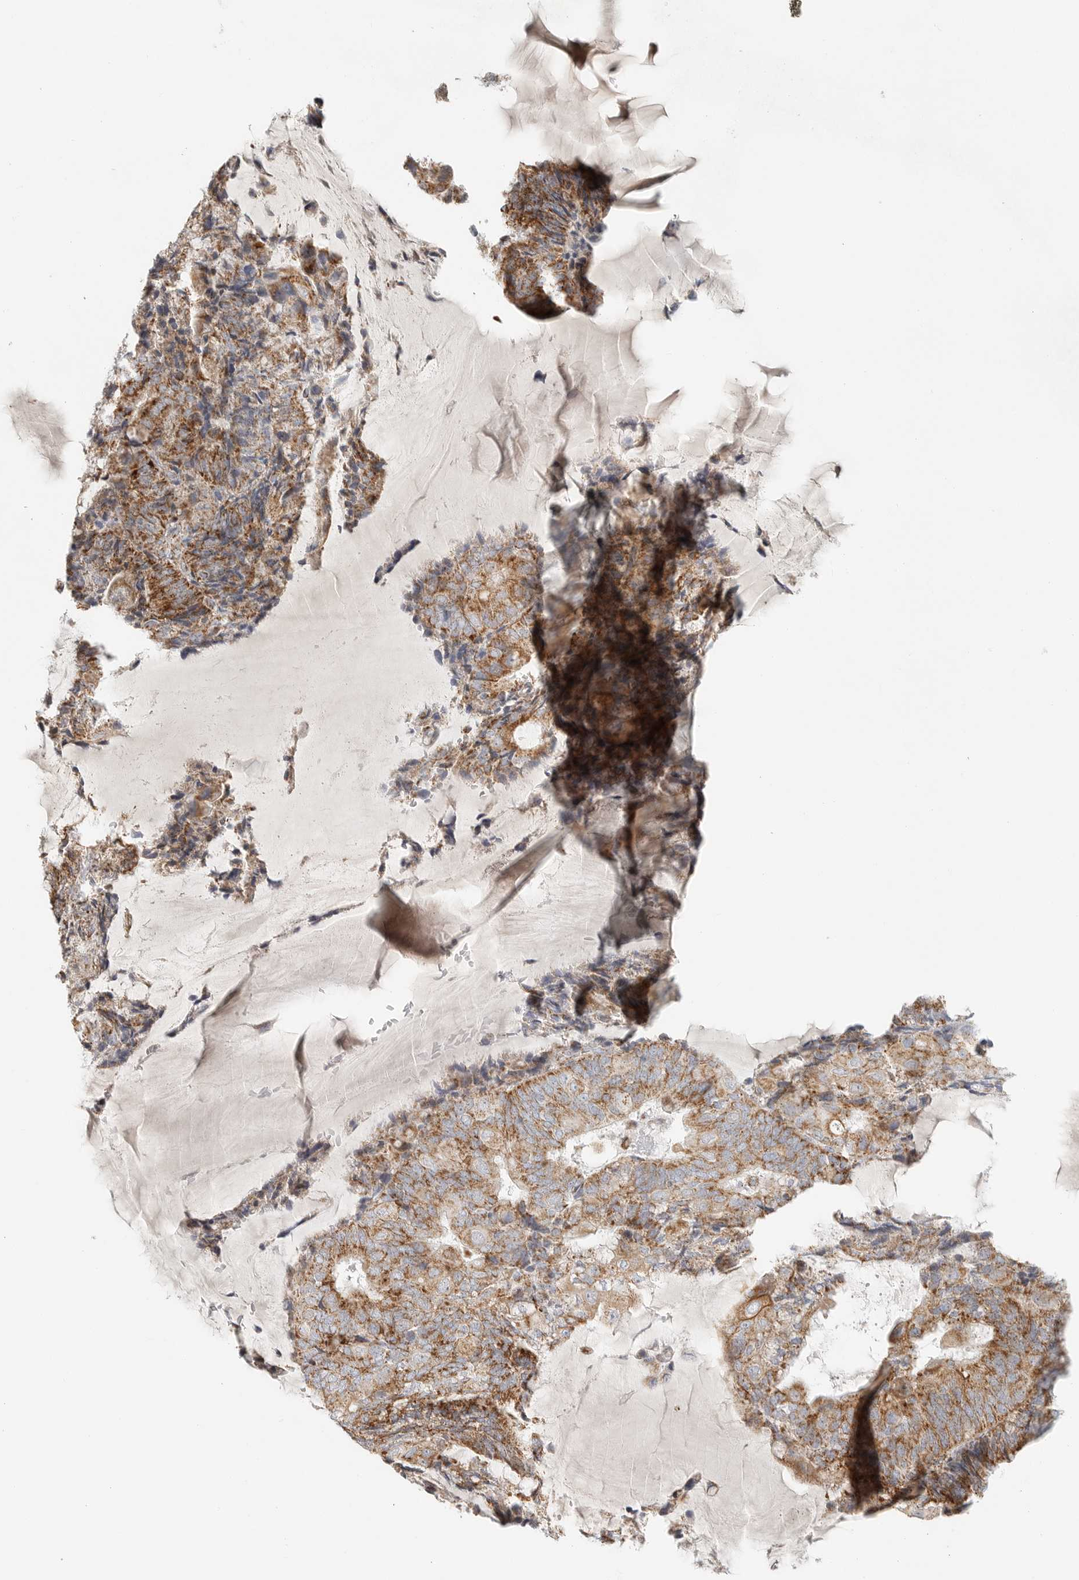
{"staining": {"intensity": "moderate", "quantity": ">75%", "location": "cytoplasmic/membranous"}, "tissue": "endometrial cancer", "cell_type": "Tumor cells", "image_type": "cancer", "snomed": [{"axis": "morphology", "description": "Adenocarcinoma, NOS"}, {"axis": "topography", "description": "Endometrium"}], "caption": "Tumor cells exhibit medium levels of moderate cytoplasmic/membranous positivity in approximately >75% of cells in human endometrial cancer (adenocarcinoma). (DAB (3,3'-diaminobenzidine) IHC, brown staining for protein, blue staining for nuclei).", "gene": "SLC25A26", "patient": {"sex": "female", "age": 81}}